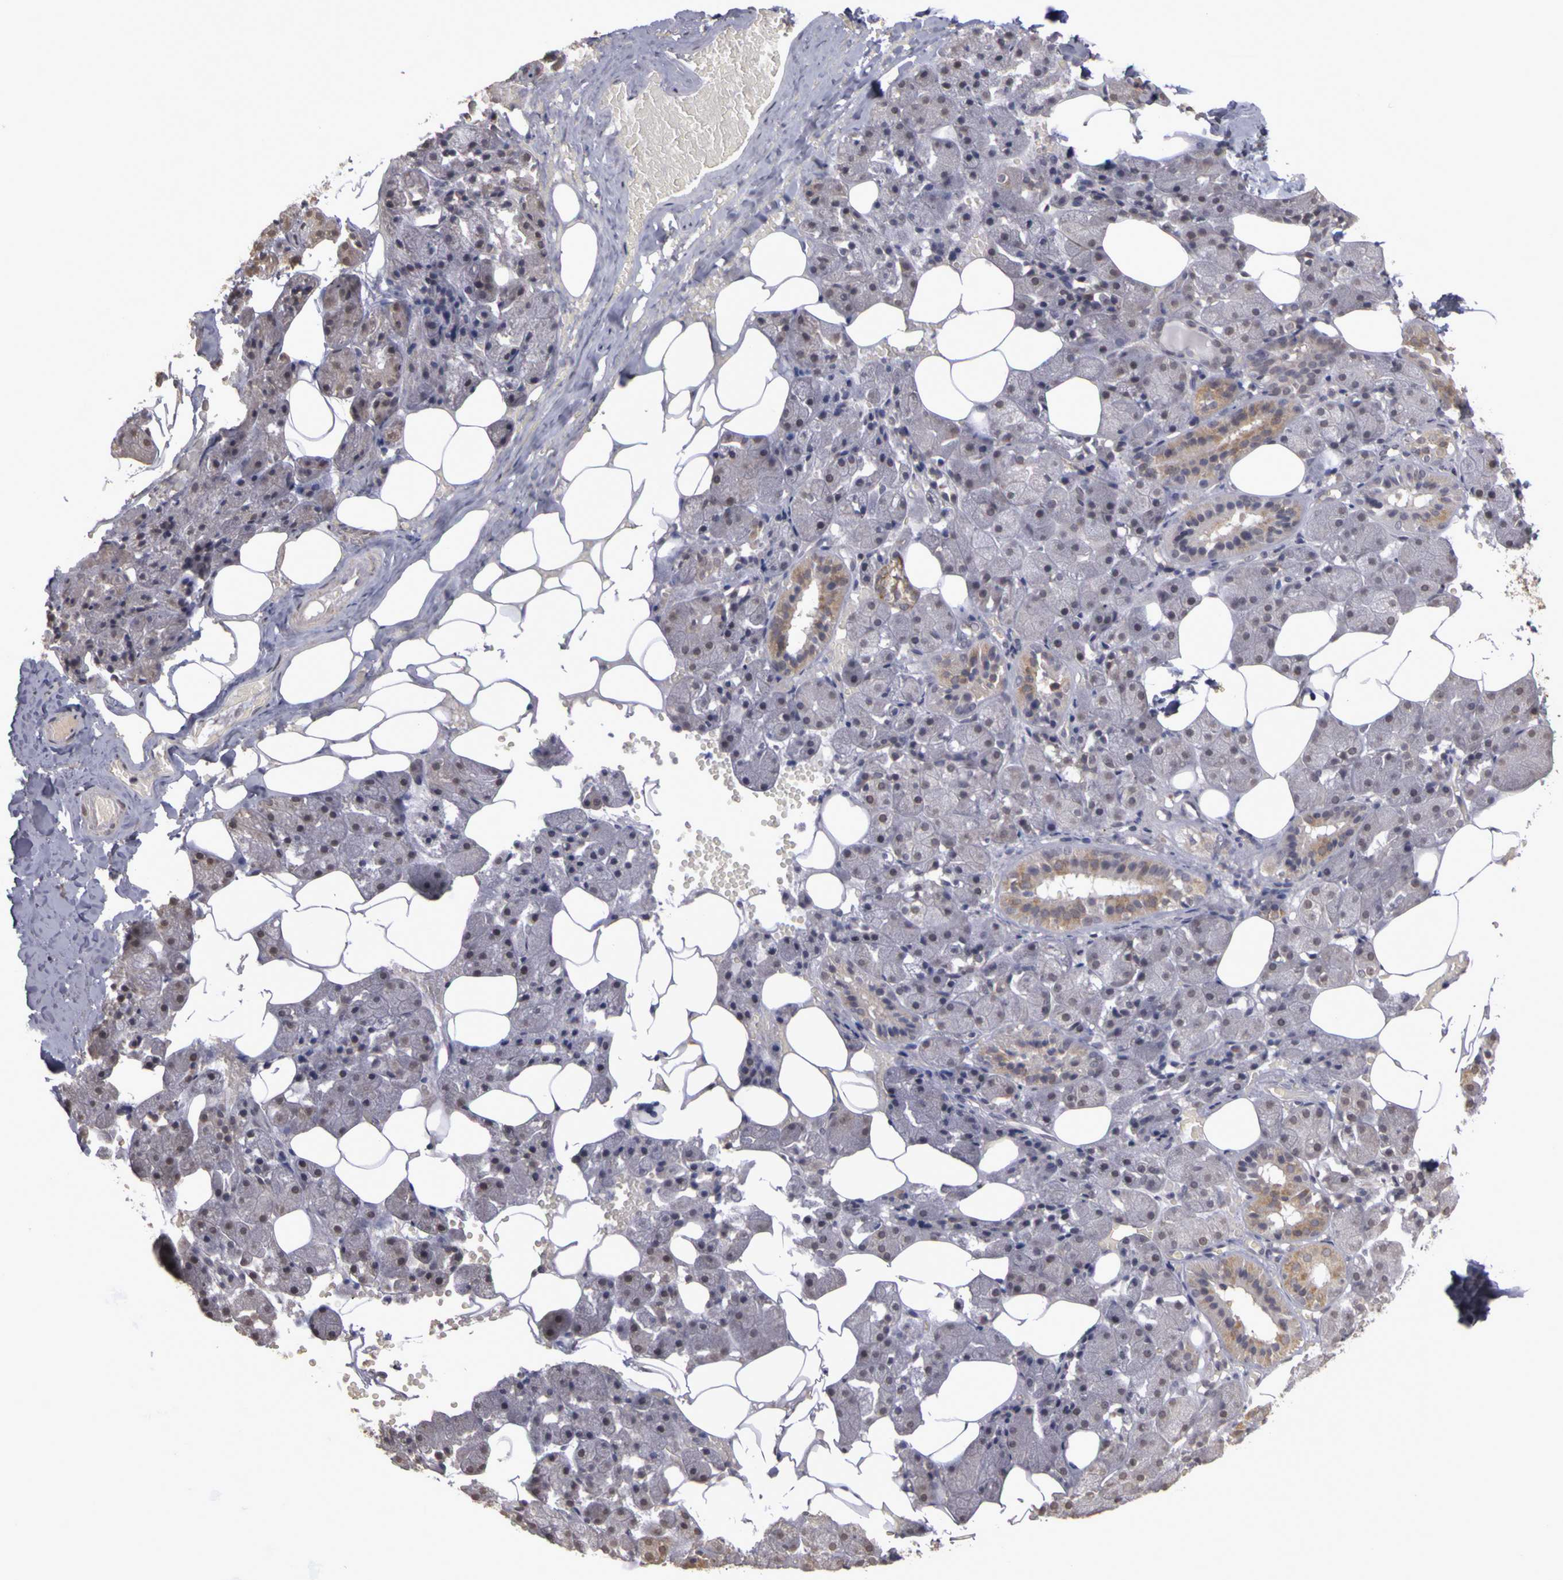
{"staining": {"intensity": "weak", "quantity": "25%-75%", "location": "cytoplasmic/membranous,nuclear"}, "tissue": "salivary gland", "cell_type": "Glandular cells", "image_type": "normal", "snomed": [{"axis": "morphology", "description": "Normal tissue, NOS"}, {"axis": "topography", "description": "Salivary gland"}], "caption": "A histopathology image of human salivary gland stained for a protein reveals weak cytoplasmic/membranous,nuclear brown staining in glandular cells. (DAB = brown stain, brightfield microscopy at high magnification).", "gene": "FRMD7", "patient": {"sex": "female", "age": 55}}